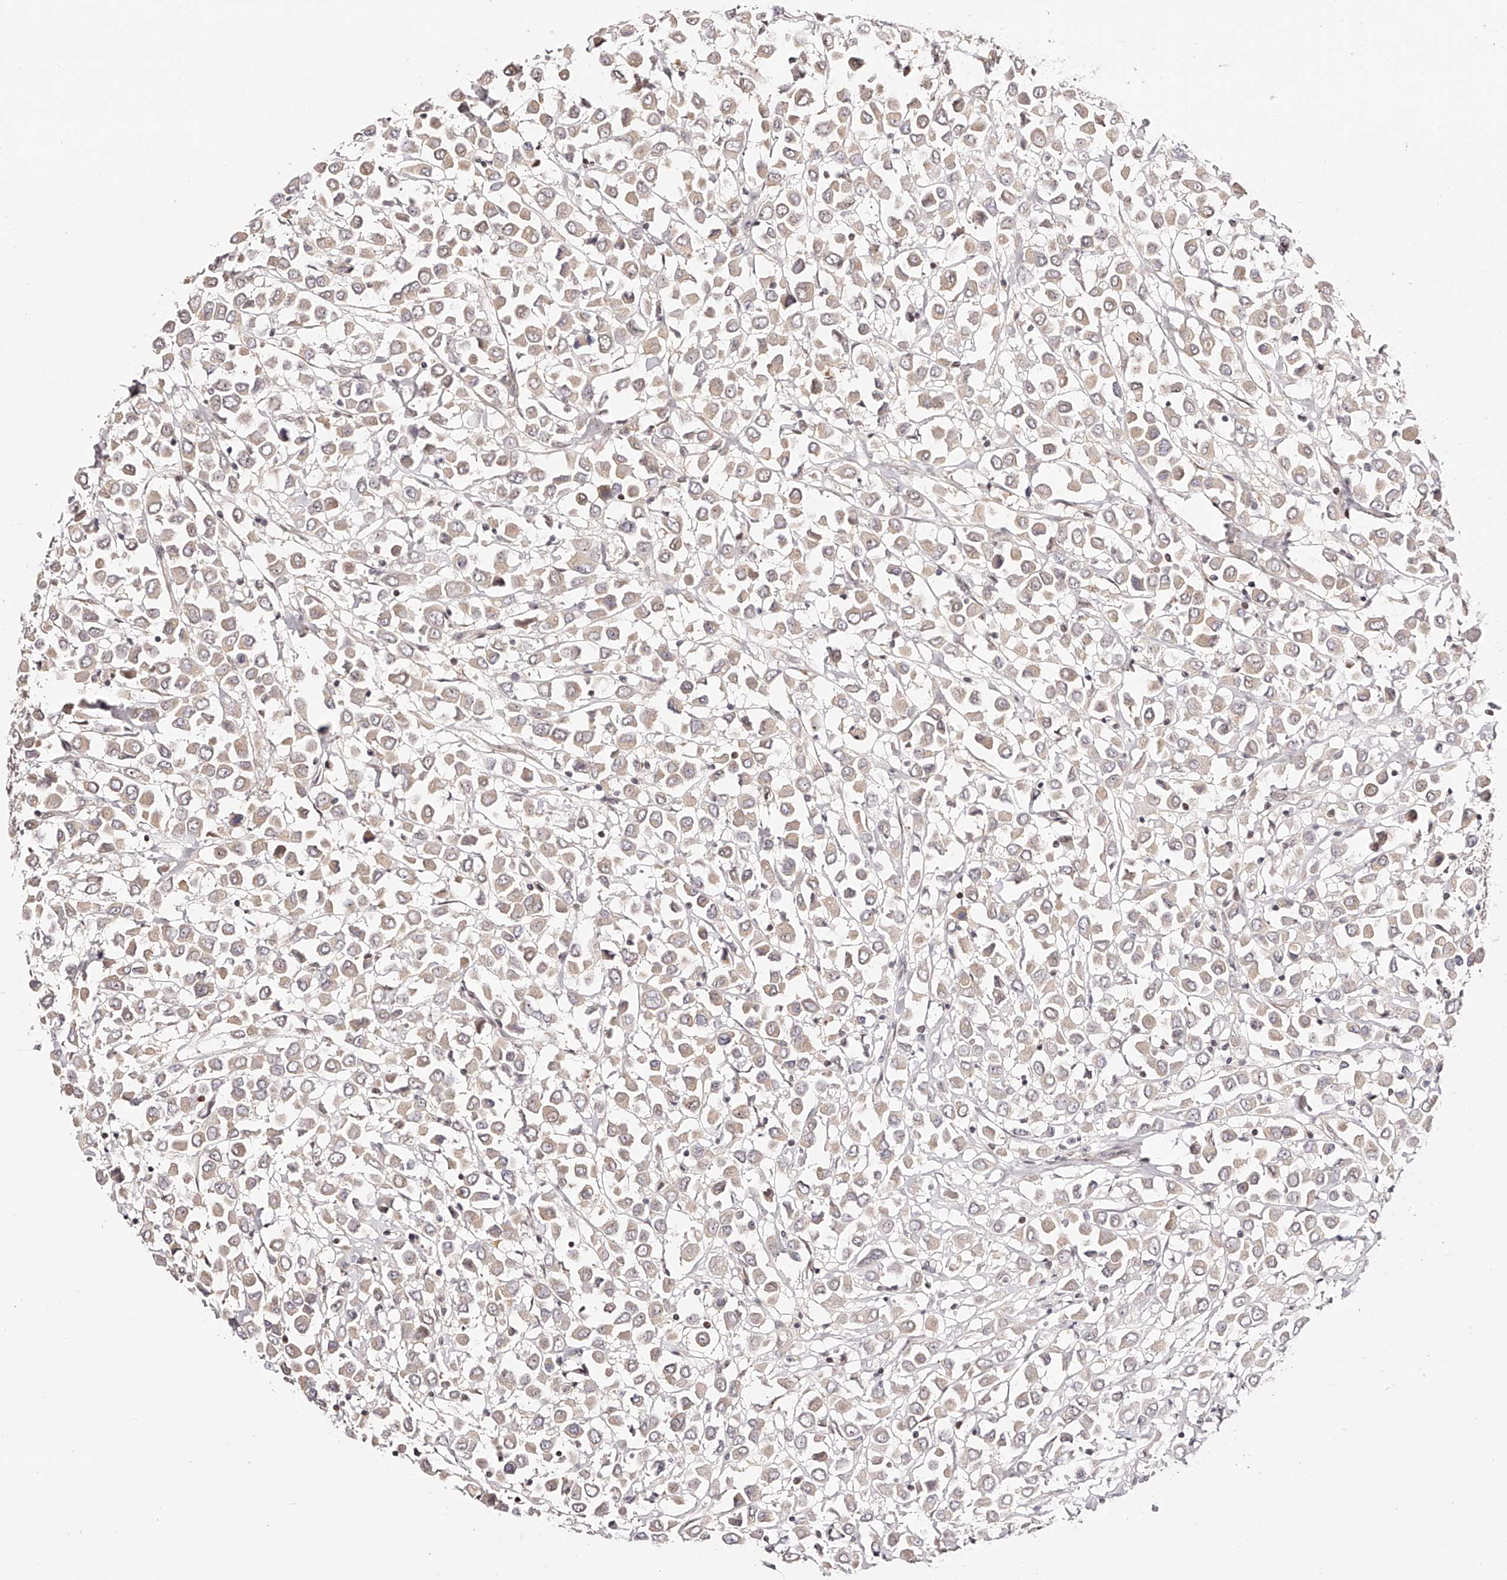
{"staining": {"intensity": "weak", "quantity": "<25%", "location": "cytoplasmic/membranous"}, "tissue": "breast cancer", "cell_type": "Tumor cells", "image_type": "cancer", "snomed": [{"axis": "morphology", "description": "Duct carcinoma"}, {"axis": "topography", "description": "Breast"}], "caption": "This is a micrograph of IHC staining of breast intraductal carcinoma, which shows no staining in tumor cells.", "gene": "USF3", "patient": {"sex": "female", "age": 61}}